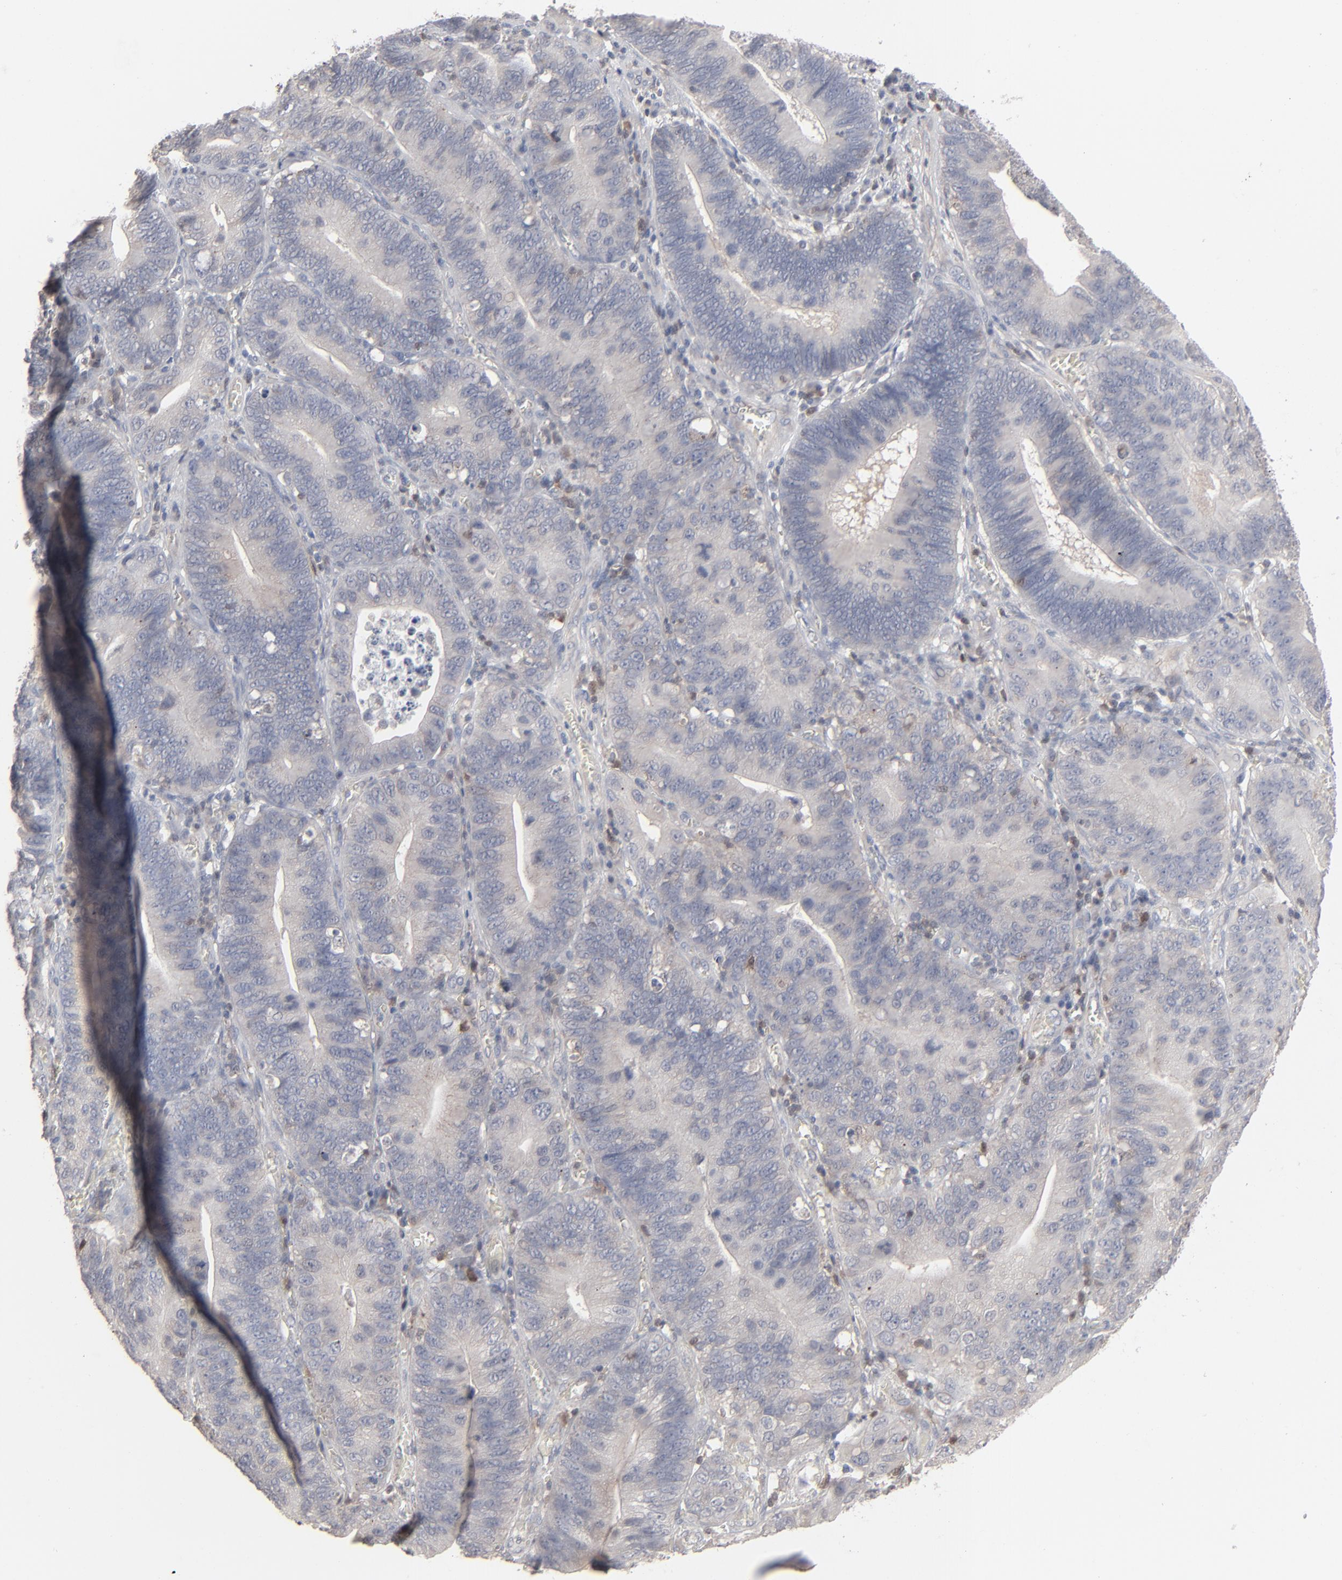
{"staining": {"intensity": "weak", "quantity": "<25%", "location": "cytoplasmic/membranous"}, "tissue": "stomach cancer", "cell_type": "Tumor cells", "image_type": "cancer", "snomed": [{"axis": "morphology", "description": "Adenocarcinoma, NOS"}, {"axis": "topography", "description": "Stomach"}, {"axis": "topography", "description": "Gastric cardia"}], "caption": "Stomach adenocarcinoma was stained to show a protein in brown. There is no significant expression in tumor cells.", "gene": "STAT4", "patient": {"sex": "male", "age": 59}}